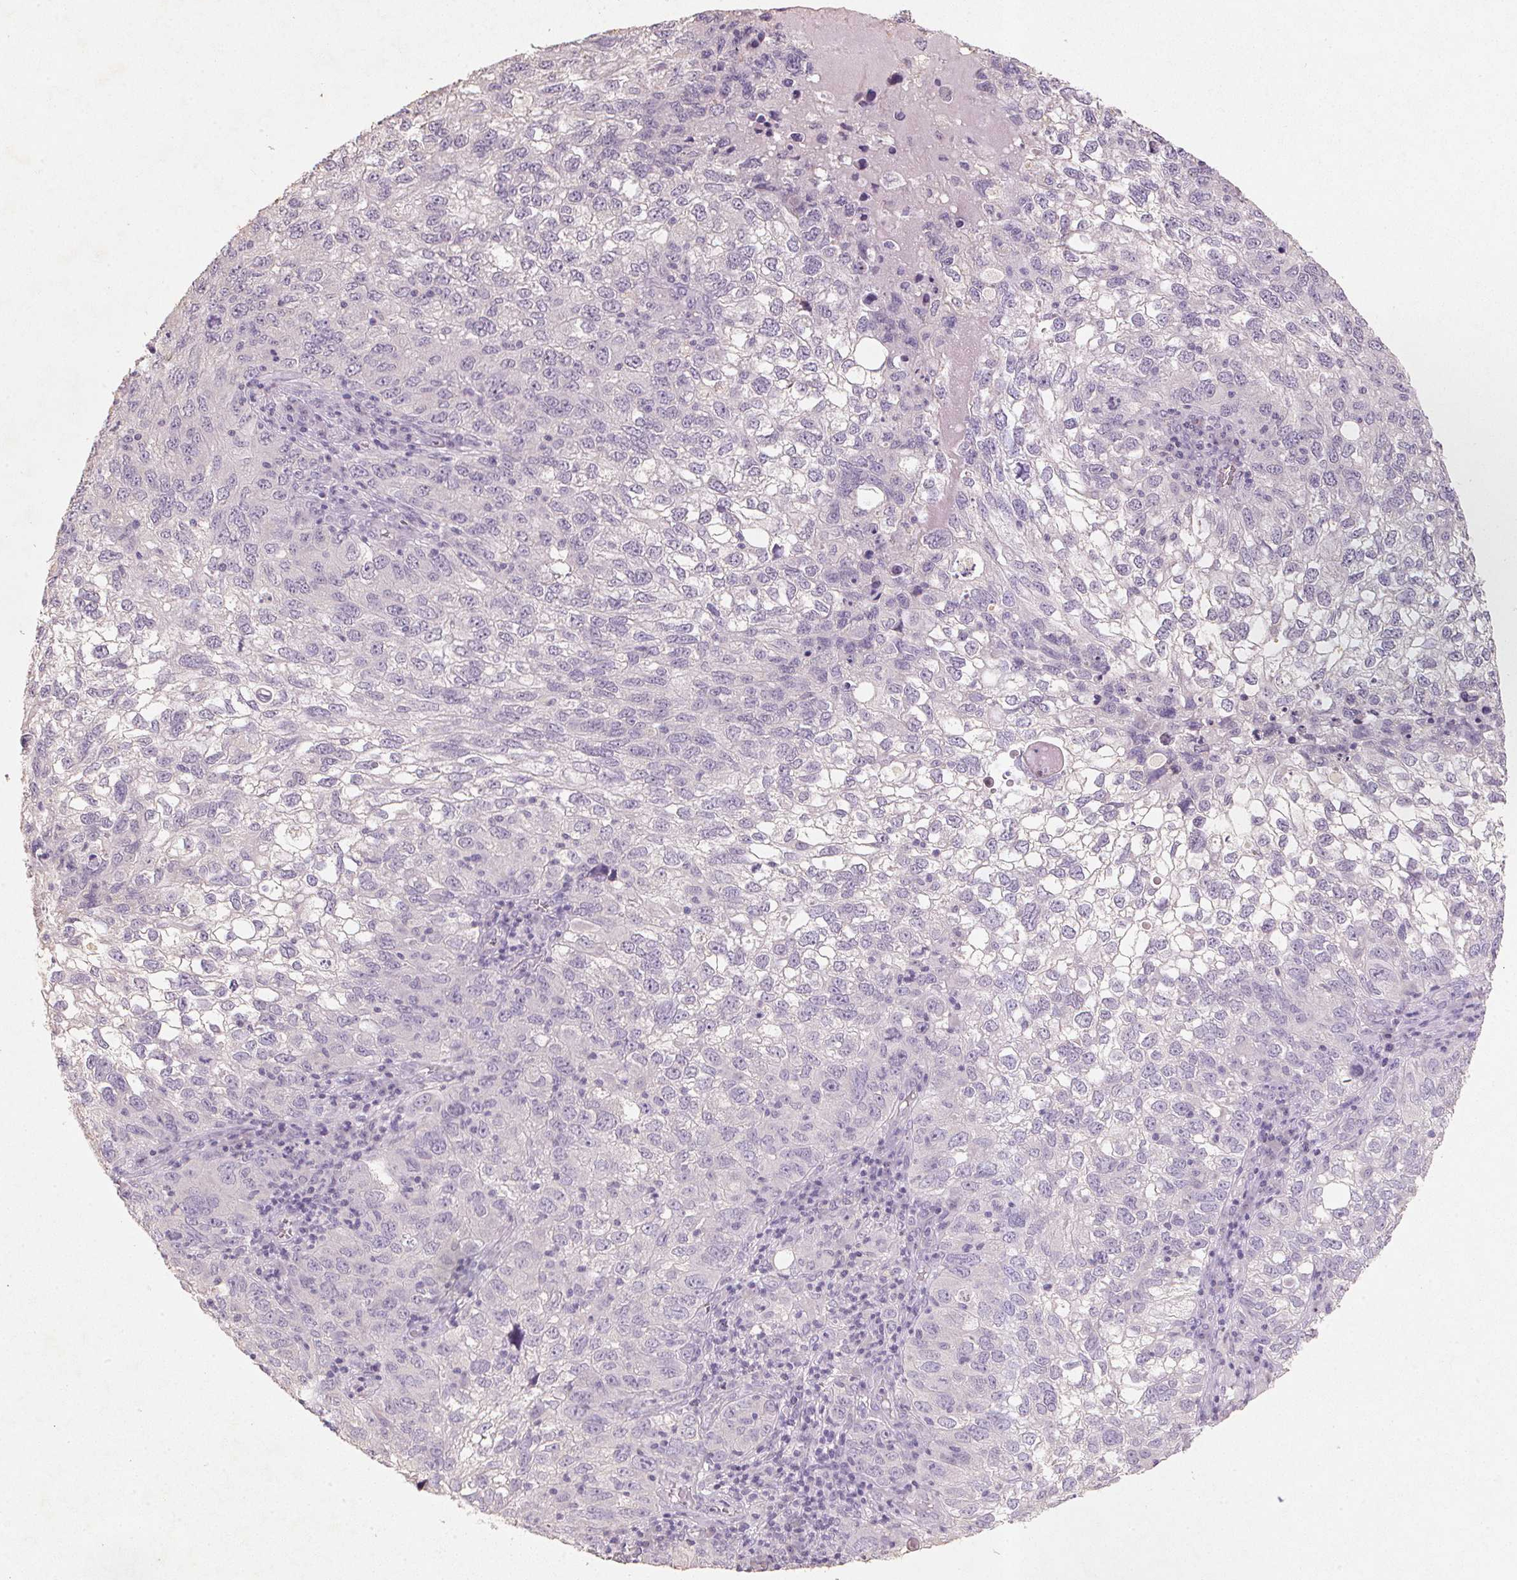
{"staining": {"intensity": "negative", "quantity": "none", "location": "none"}, "tissue": "cervical cancer", "cell_type": "Tumor cells", "image_type": "cancer", "snomed": [{"axis": "morphology", "description": "Squamous cell carcinoma, NOS"}, {"axis": "topography", "description": "Cervix"}], "caption": "Immunohistochemistry (IHC) histopathology image of cervical cancer stained for a protein (brown), which shows no staining in tumor cells.", "gene": "CXCL5", "patient": {"sex": "female", "age": 55}}